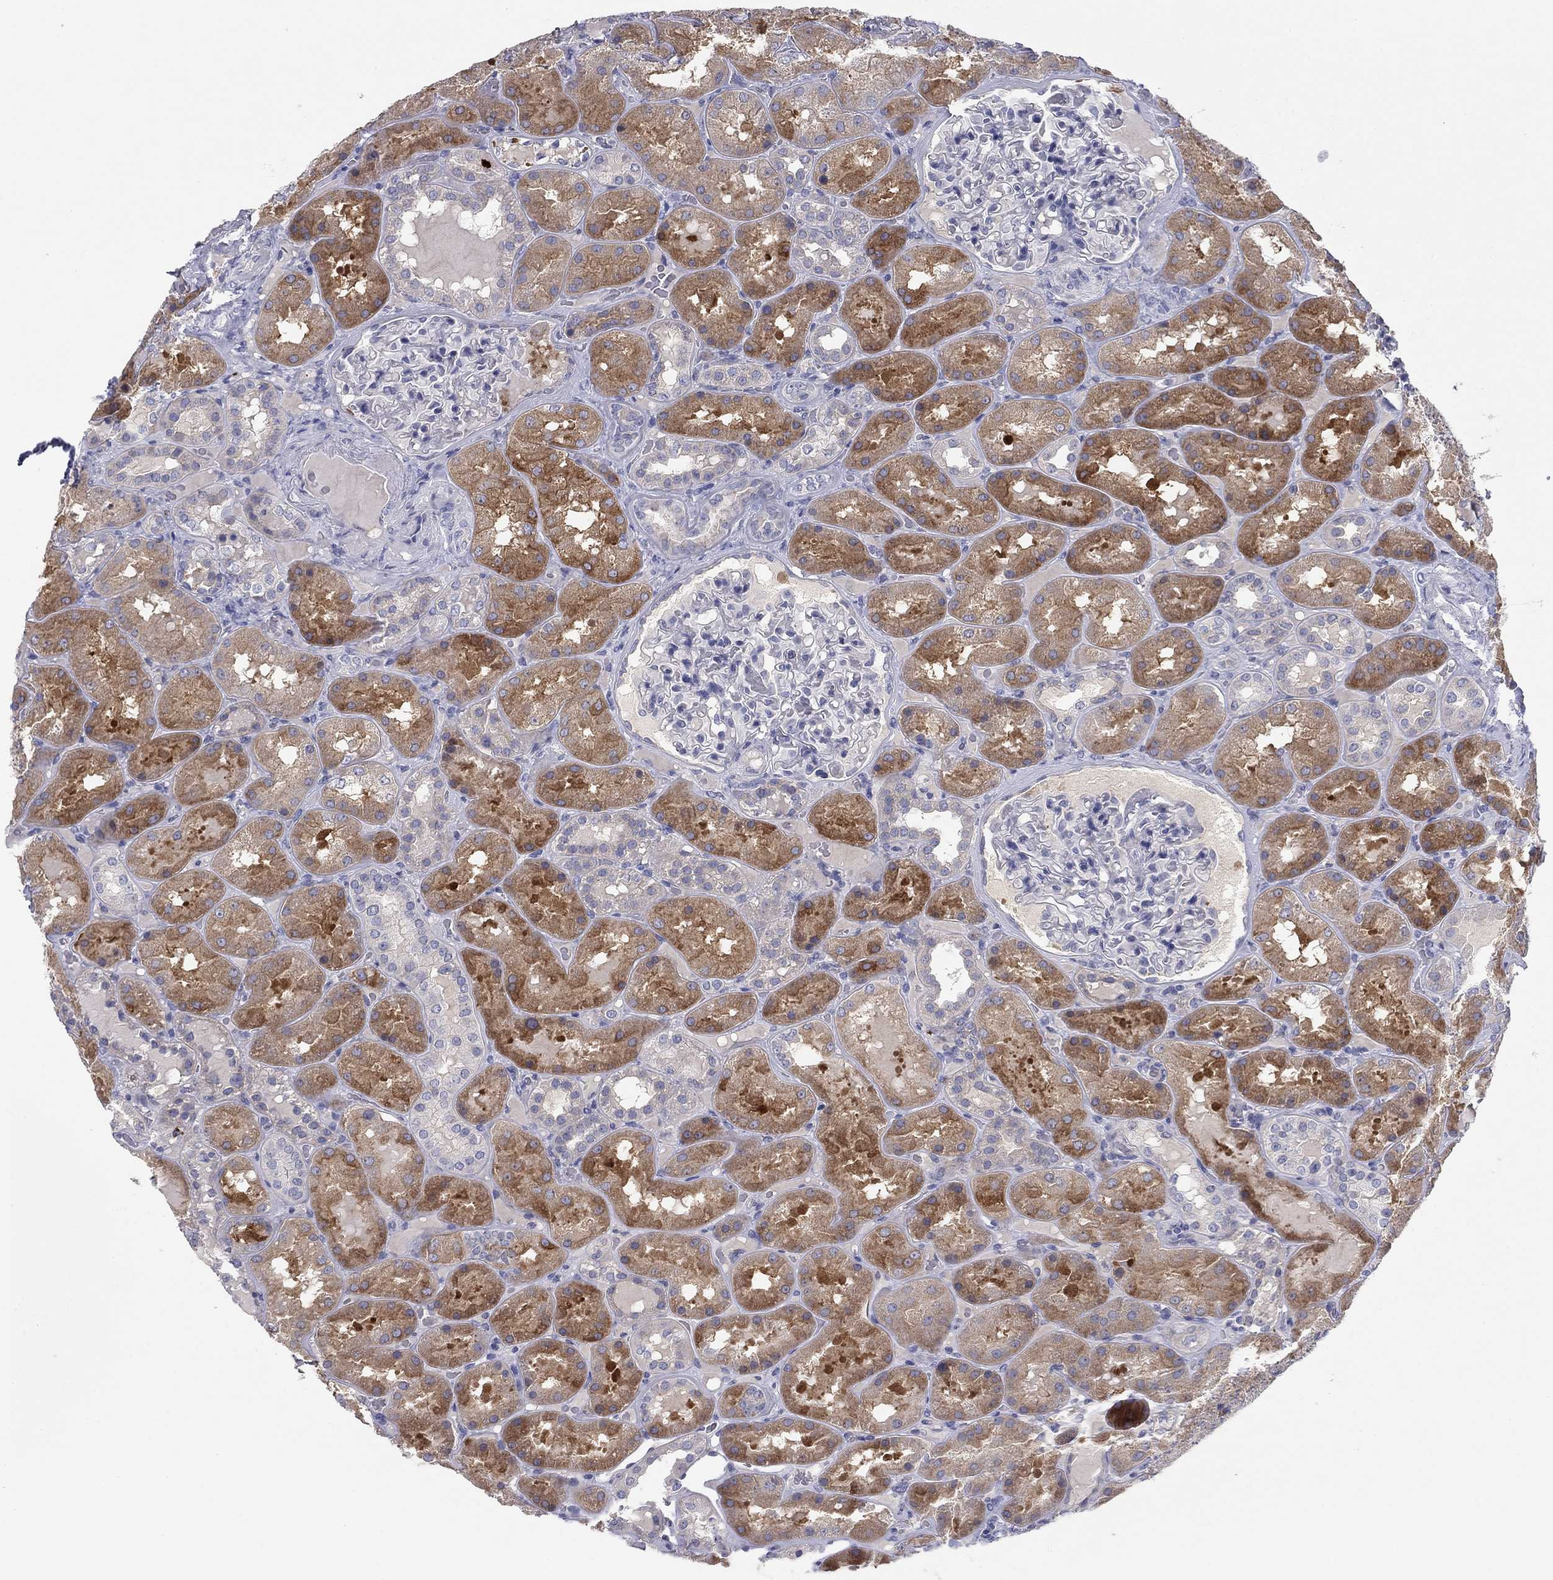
{"staining": {"intensity": "negative", "quantity": "none", "location": "none"}, "tissue": "kidney", "cell_type": "Cells in glomeruli", "image_type": "normal", "snomed": [{"axis": "morphology", "description": "Normal tissue, NOS"}, {"axis": "topography", "description": "Kidney"}], "caption": "DAB immunohistochemical staining of normal kidney displays no significant positivity in cells in glomeruli. The staining was performed using DAB (3,3'-diaminobenzidine) to visualize the protein expression in brown, while the nuclei were stained in blue with hematoxylin (Magnification: 20x).", "gene": "CNTNAP4", "patient": {"sex": "male", "age": 73}}